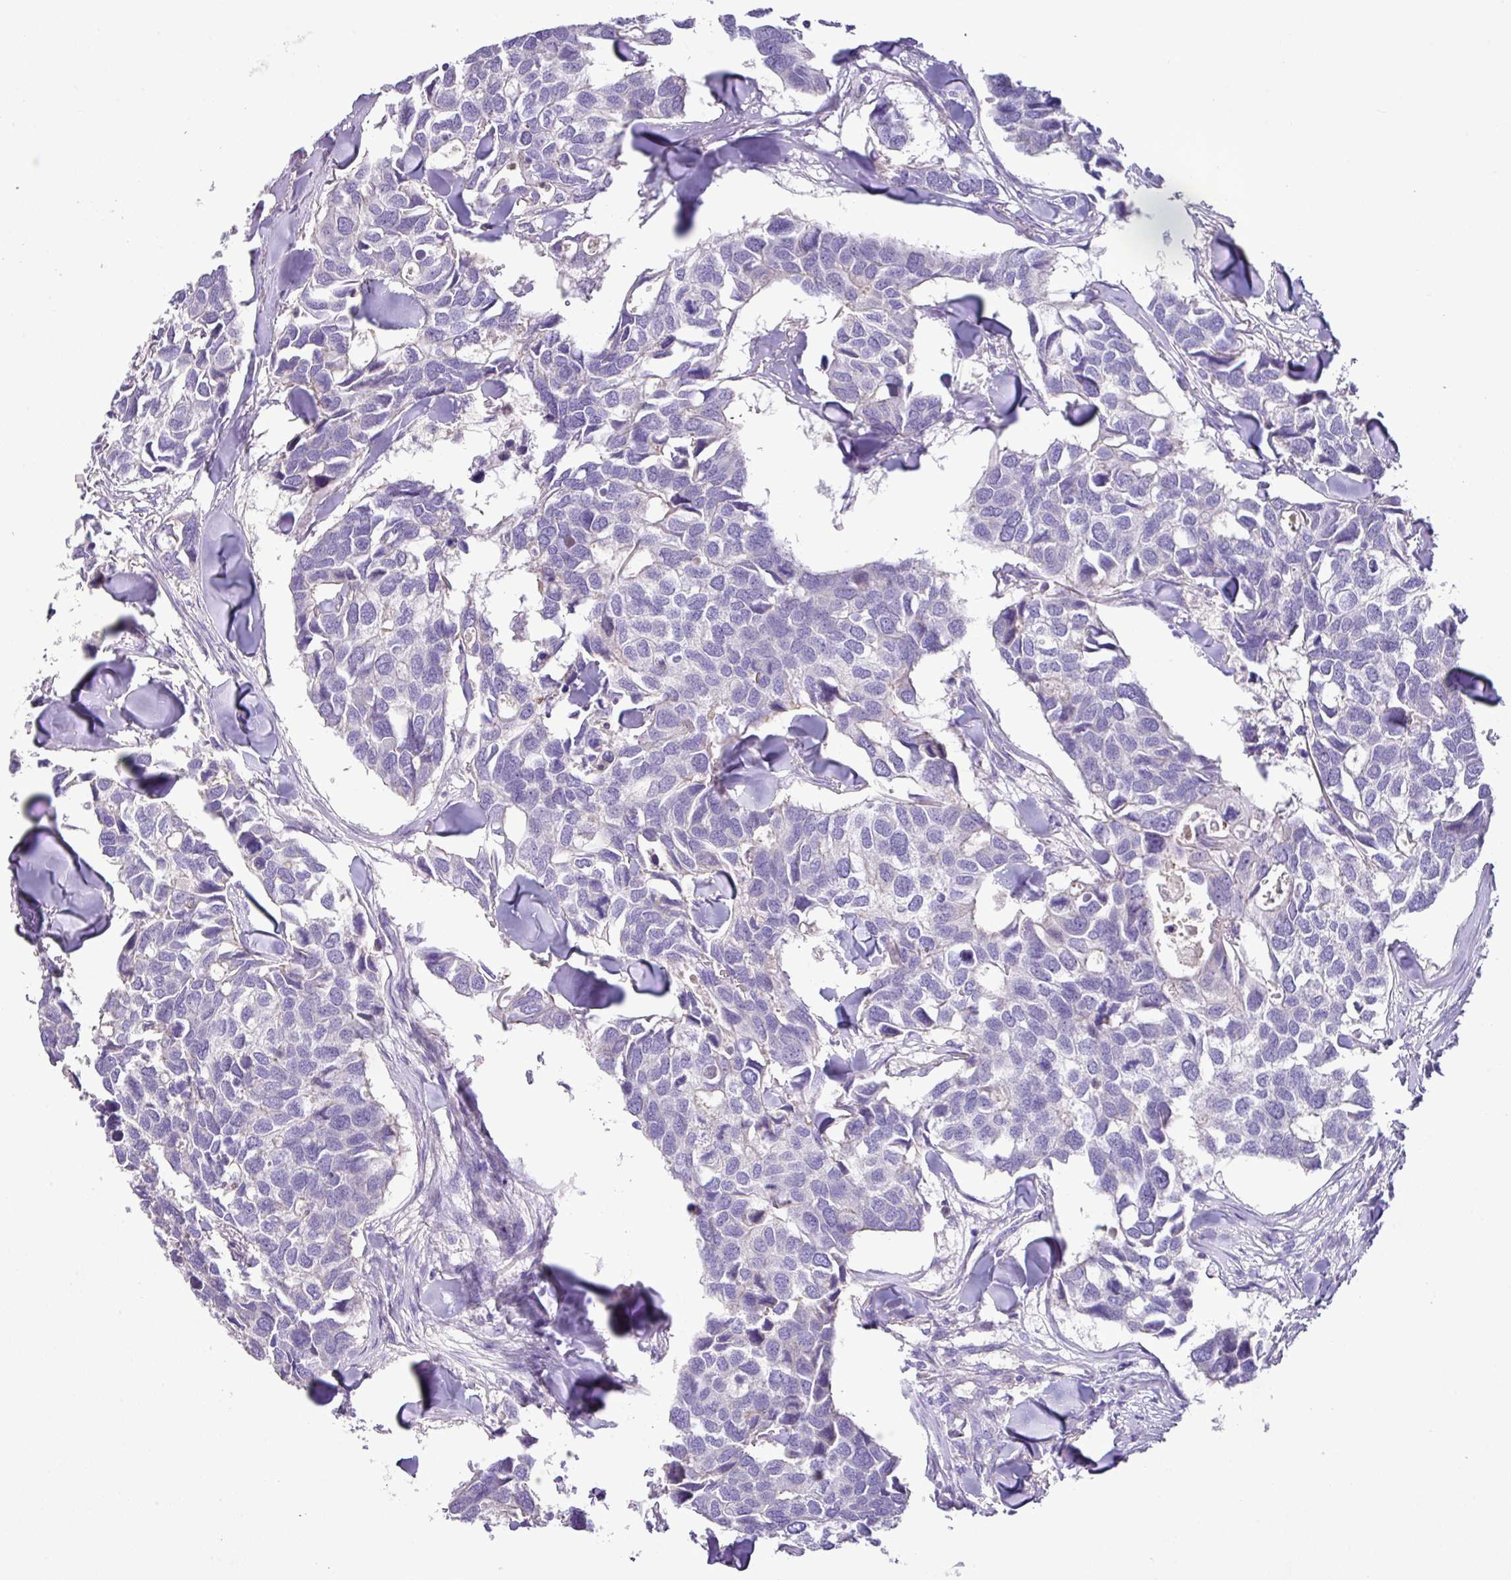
{"staining": {"intensity": "negative", "quantity": "none", "location": "none"}, "tissue": "breast cancer", "cell_type": "Tumor cells", "image_type": "cancer", "snomed": [{"axis": "morphology", "description": "Duct carcinoma"}, {"axis": "topography", "description": "Breast"}], "caption": "There is no significant expression in tumor cells of breast cancer (infiltrating ductal carcinoma).", "gene": "AGR3", "patient": {"sex": "female", "age": 83}}